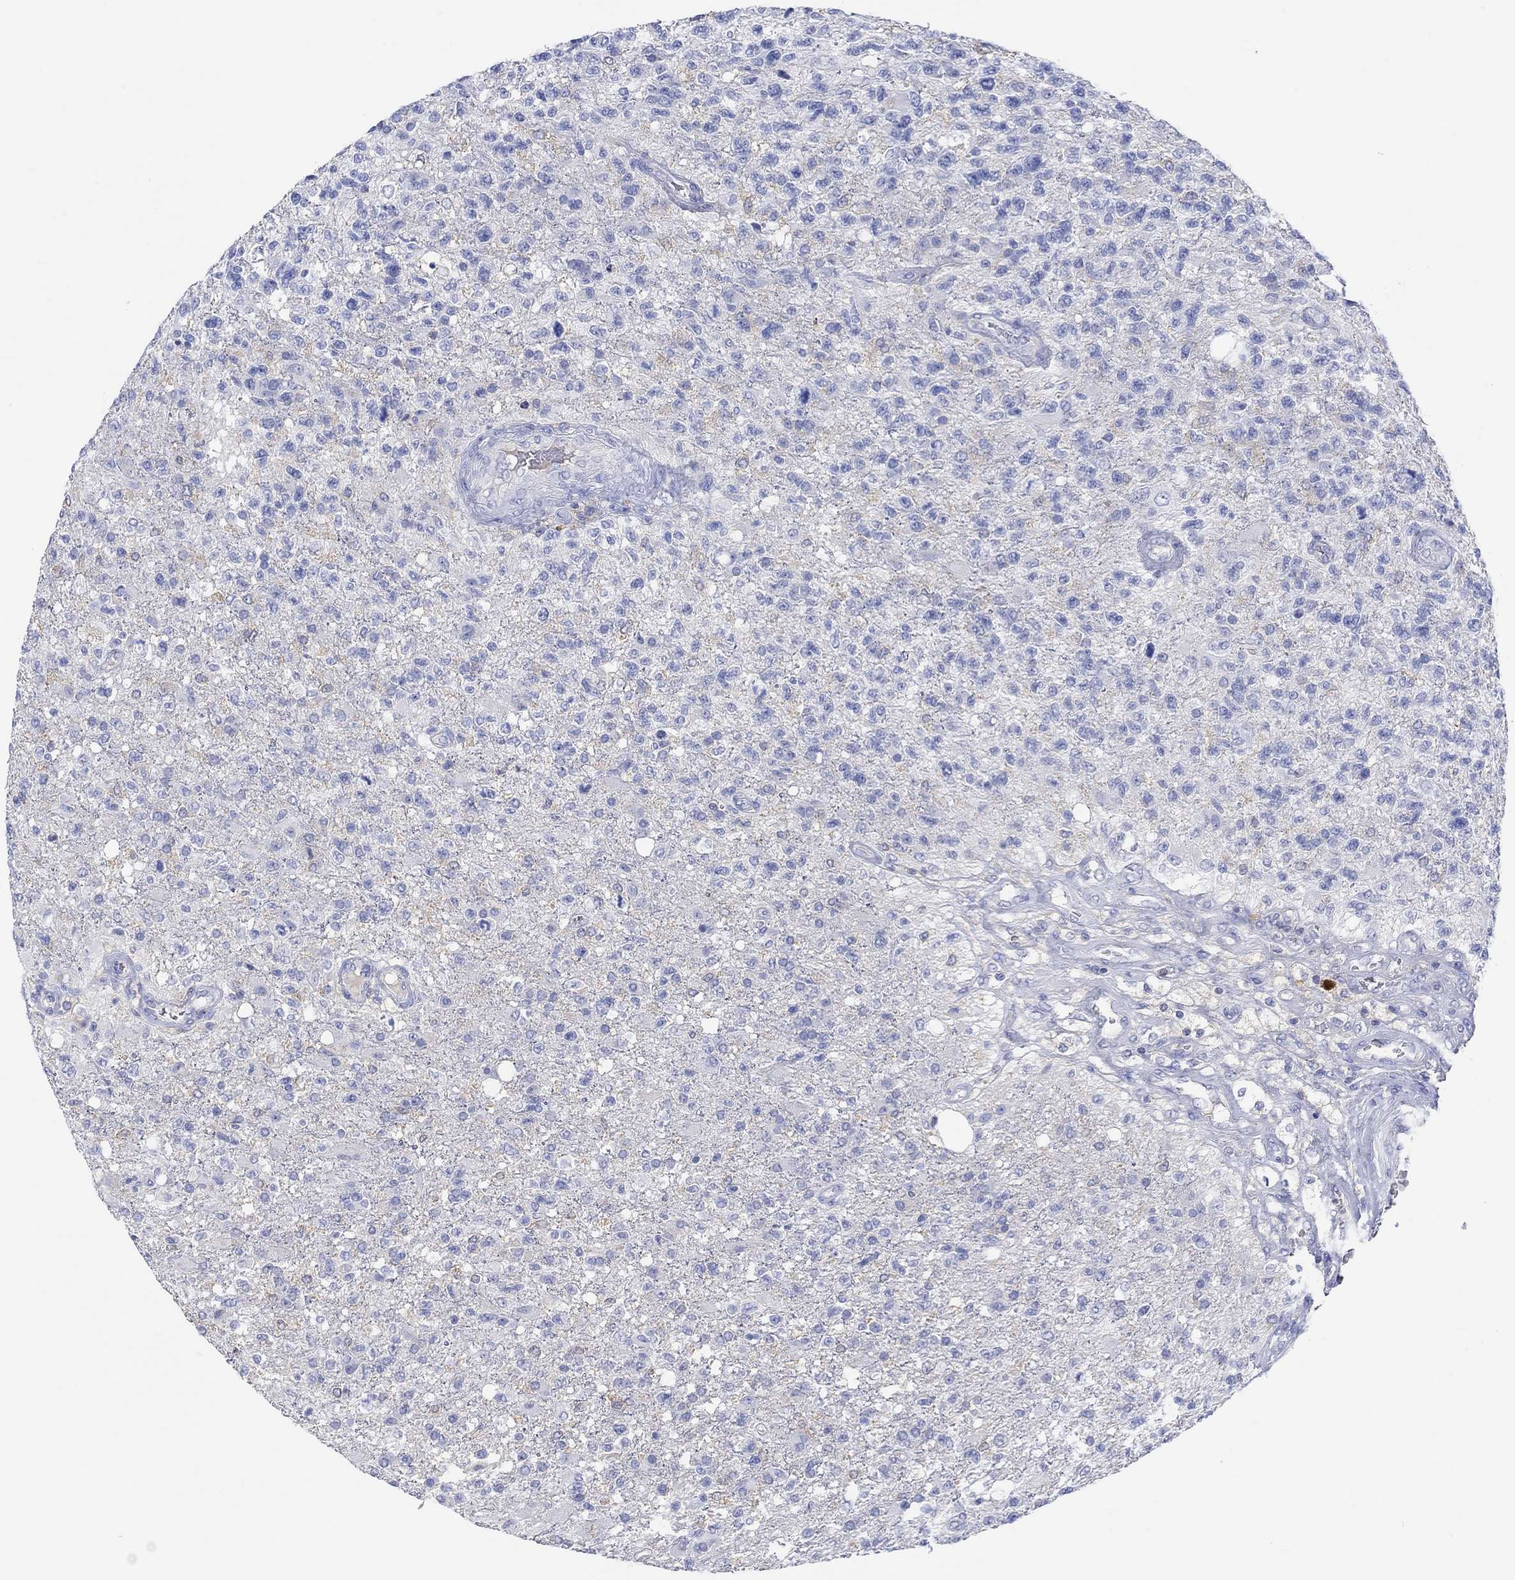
{"staining": {"intensity": "negative", "quantity": "none", "location": "none"}, "tissue": "glioma", "cell_type": "Tumor cells", "image_type": "cancer", "snomed": [{"axis": "morphology", "description": "Glioma, malignant, High grade"}, {"axis": "topography", "description": "Brain"}], "caption": "Tumor cells show no significant staining in high-grade glioma (malignant).", "gene": "GCM1", "patient": {"sex": "male", "age": 56}}